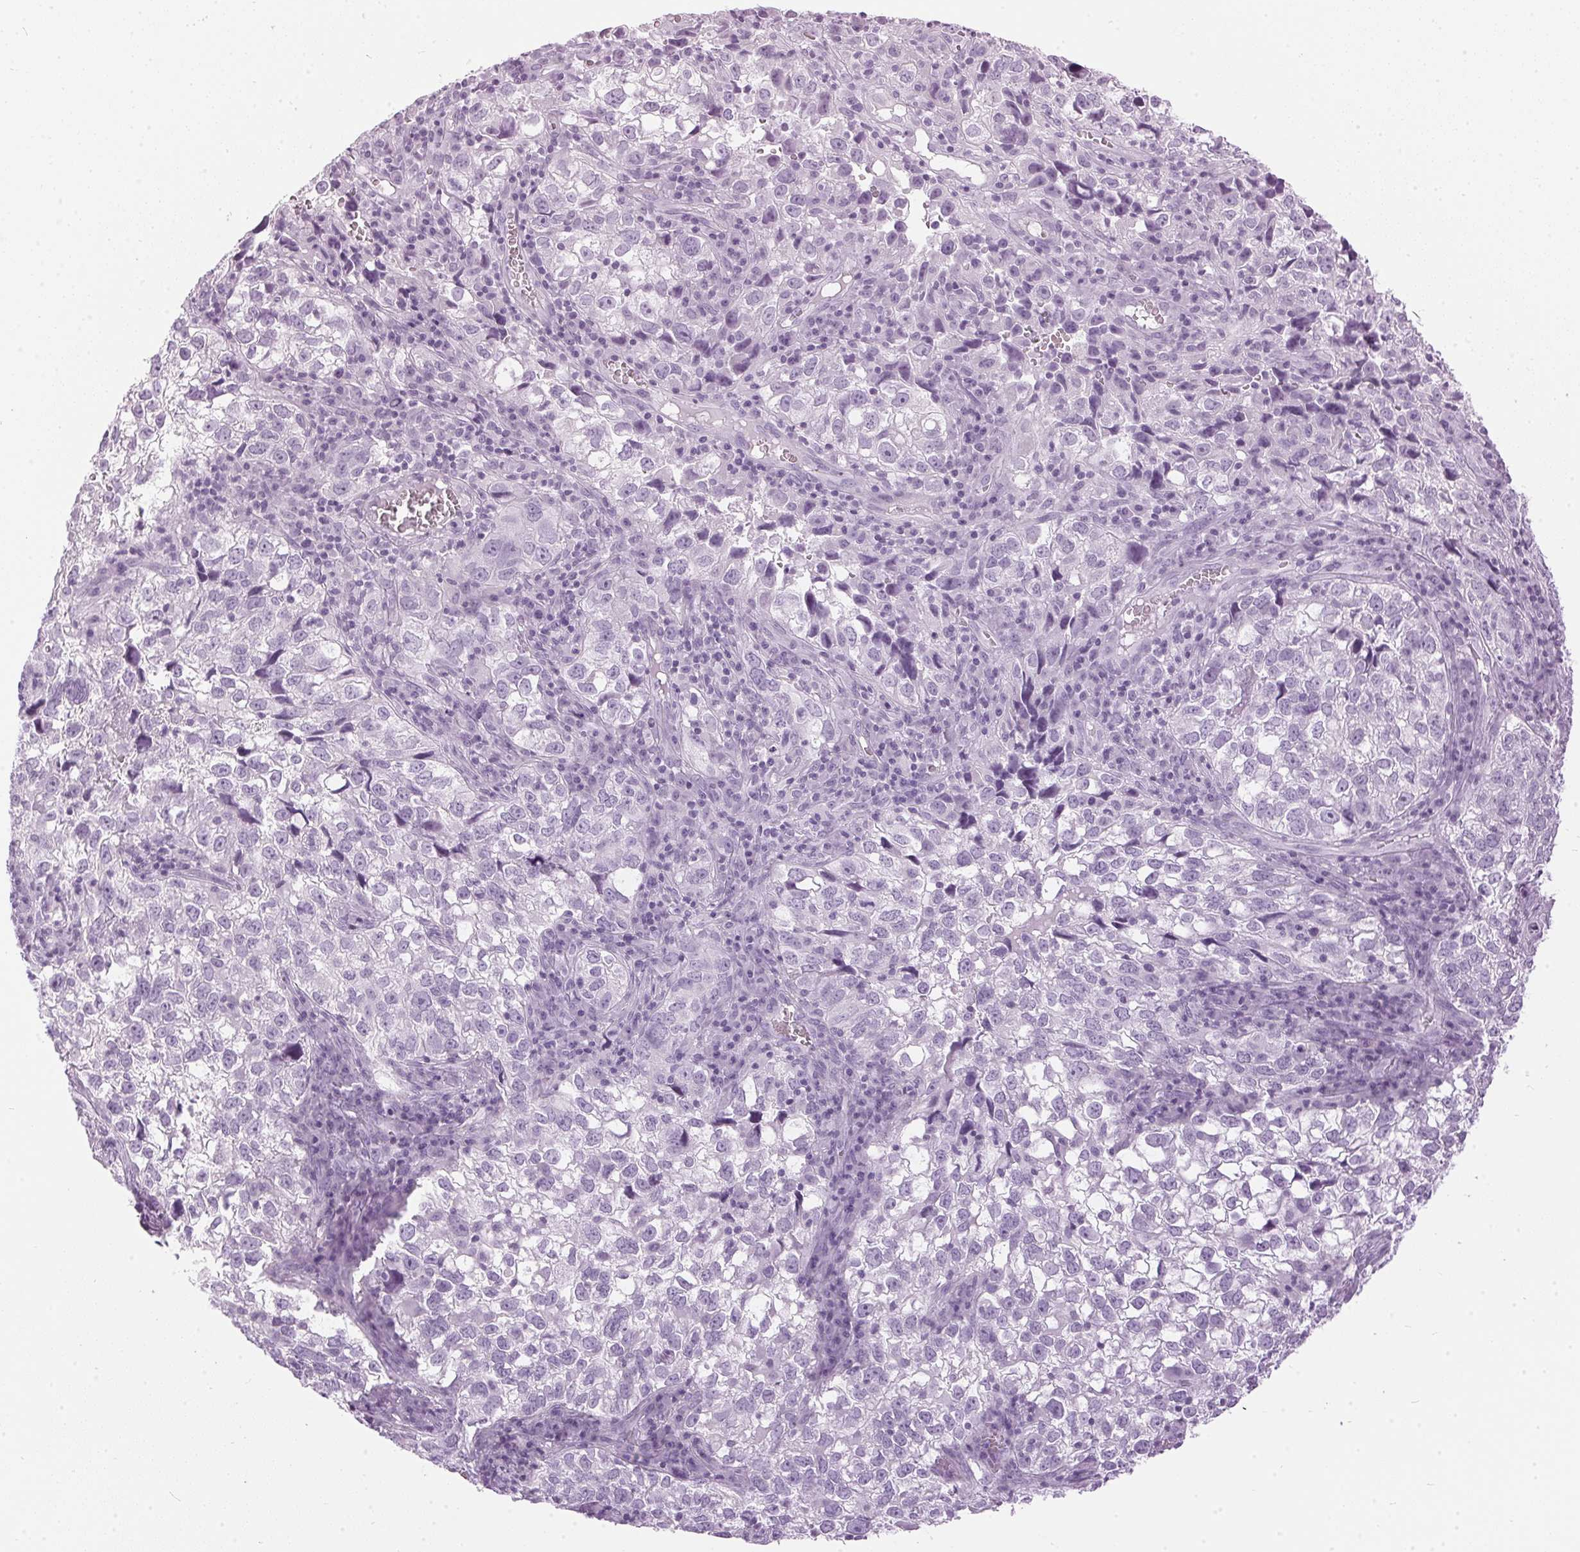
{"staining": {"intensity": "negative", "quantity": "none", "location": "none"}, "tissue": "cervical cancer", "cell_type": "Tumor cells", "image_type": "cancer", "snomed": [{"axis": "morphology", "description": "Squamous cell carcinoma, NOS"}, {"axis": "topography", "description": "Cervix"}], "caption": "This is a micrograph of IHC staining of cervical cancer (squamous cell carcinoma), which shows no positivity in tumor cells.", "gene": "SP7", "patient": {"sex": "female", "age": 55}}